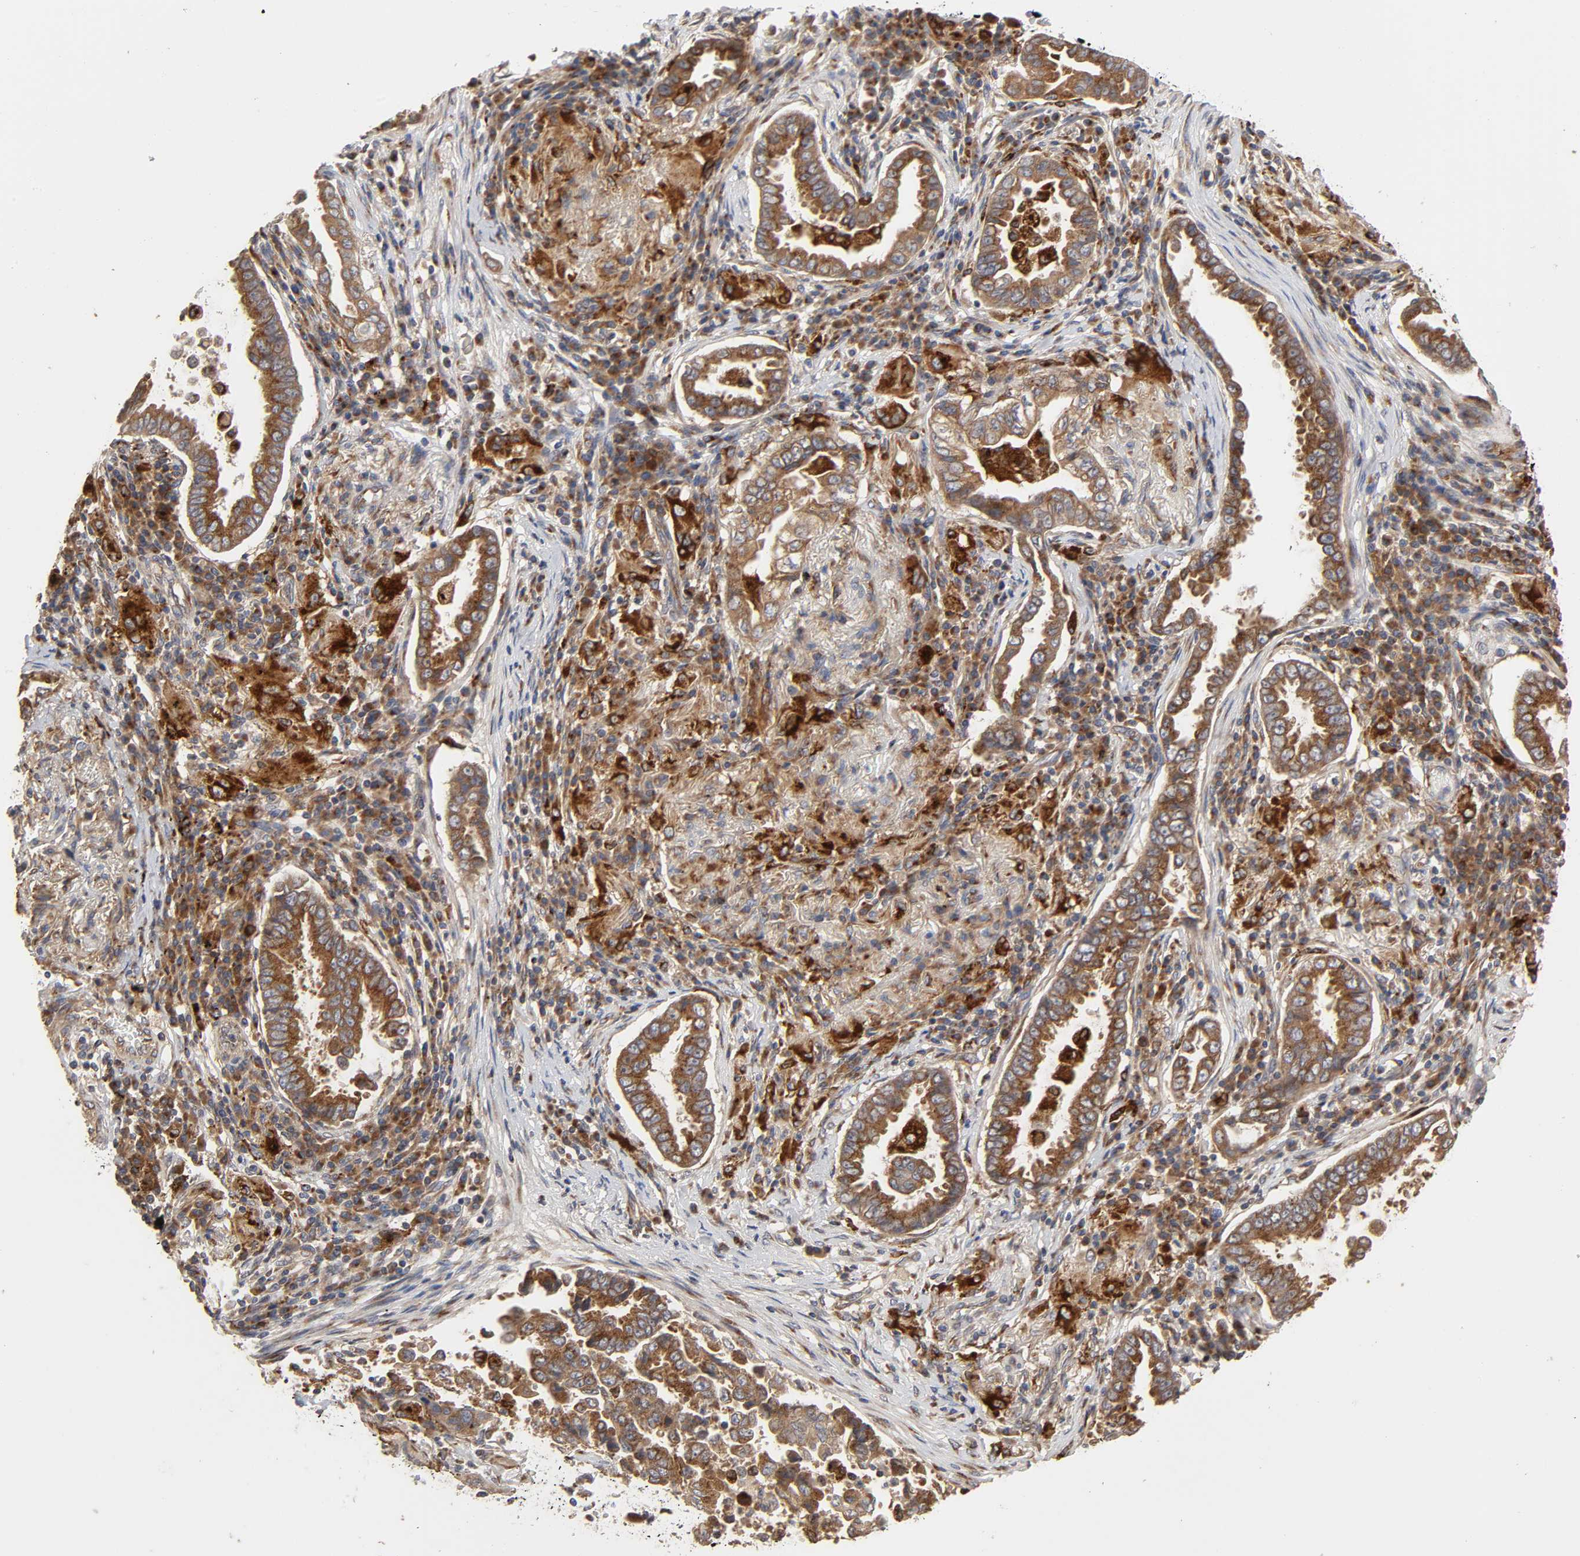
{"staining": {"intensity": "moderate", "quantity": ">75%", "location": "cytoplasmic/membranous"}, "tissue": "lung cancer", "cell_type": "Tumor cells", "image_type": "cancer", "snomed": [{"axis": "morphology", "description": "Normal tissue, NOS"}, {"axis": "morphology", "description": "Inflammation, NOS"}, {"axis": "morphology", "description": "Adenocarcinoma, NOS"}, {"axis": "topography", "description": "Lung"}], "caption": "Moderate cytoplasmic/membranous staining for a protein is present in about >75% of tumor cells of adenocarcinoma (lung) using IHC.", "gene": "GNPTG", "patient": {"sex": "female", "age": 64}}